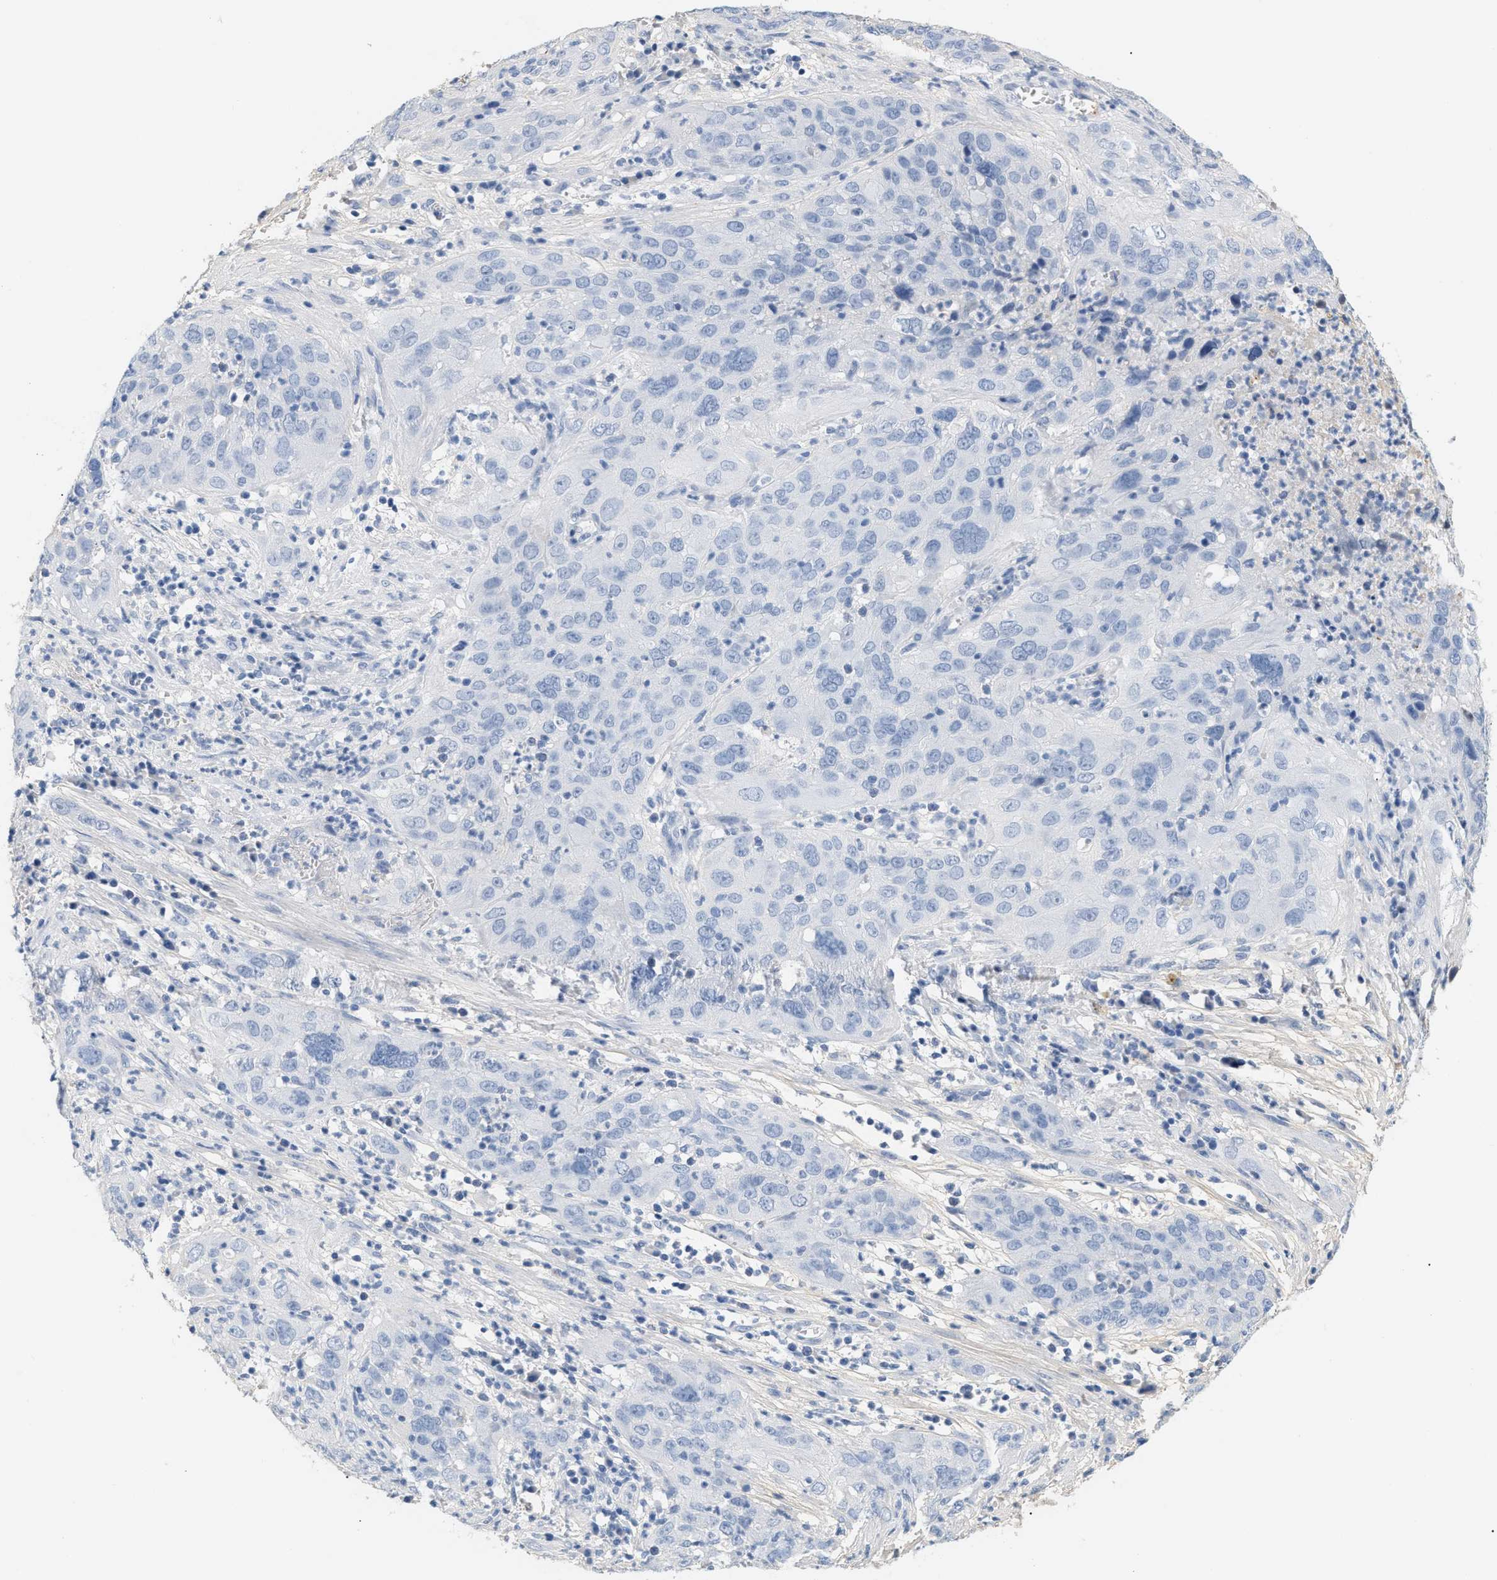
{"staining": {"intensity": "negative", "quantity": "none", "location": "none"}, "tissue": "cervical cancer", "cell_type": "Tumor cells", "image_type": "cancer", "snomed": [{"axis": "morphology", "description": "Squamous cell carcinoma, NOS"}, {"axis": "topography", "description": "Cervix"}], "caption": "A high-resolution micrograph shows immunohistochemistry (IHC) staining of cervical cancer (squamous cell carcinoma), which demonstrates no significant expression in tumor cells.", "gene": "CFH", "patient": {"sex": "female", "age": 32}}